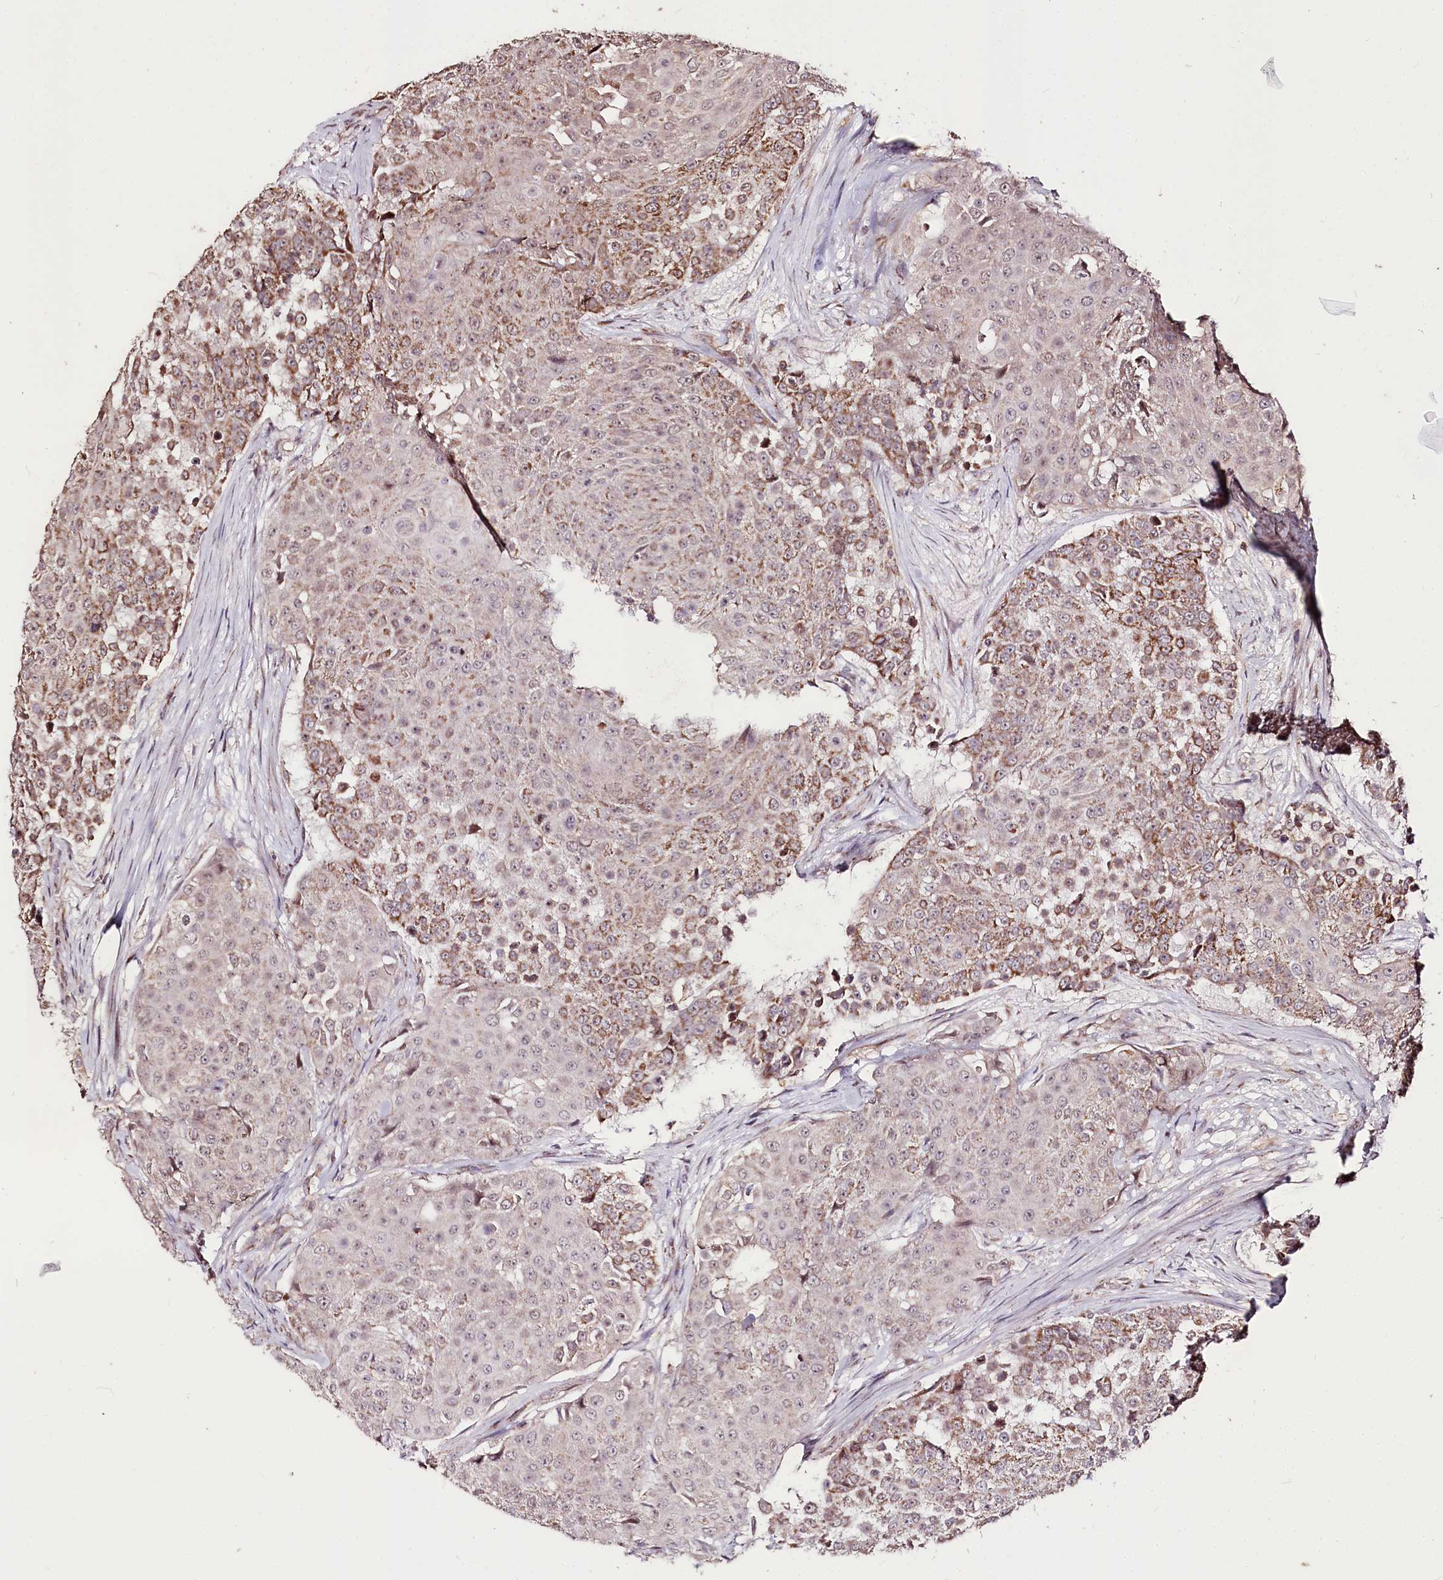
{"staining": {"intensity": "moderate", "quantity": "25%-75%", "location": "cytoplasmic/membranous"}, "tissue": "urothelial cancer", "cell_type": "Tumor cells", "image_type": "cancer", "snomed": [{"axis": "morphology", "description": "Urothelial carcinoma, High grade"}, {"axis": "topography", "description": "Urinary bladder"}], "caption": "Protein staining of urothelial cancer tissue exhibits moderate cytoplasmic/membranous positivity in about 25%-75% of tumor cells.", "gene": "CARD19", "patient": {"sex": "female", "age": 63}}